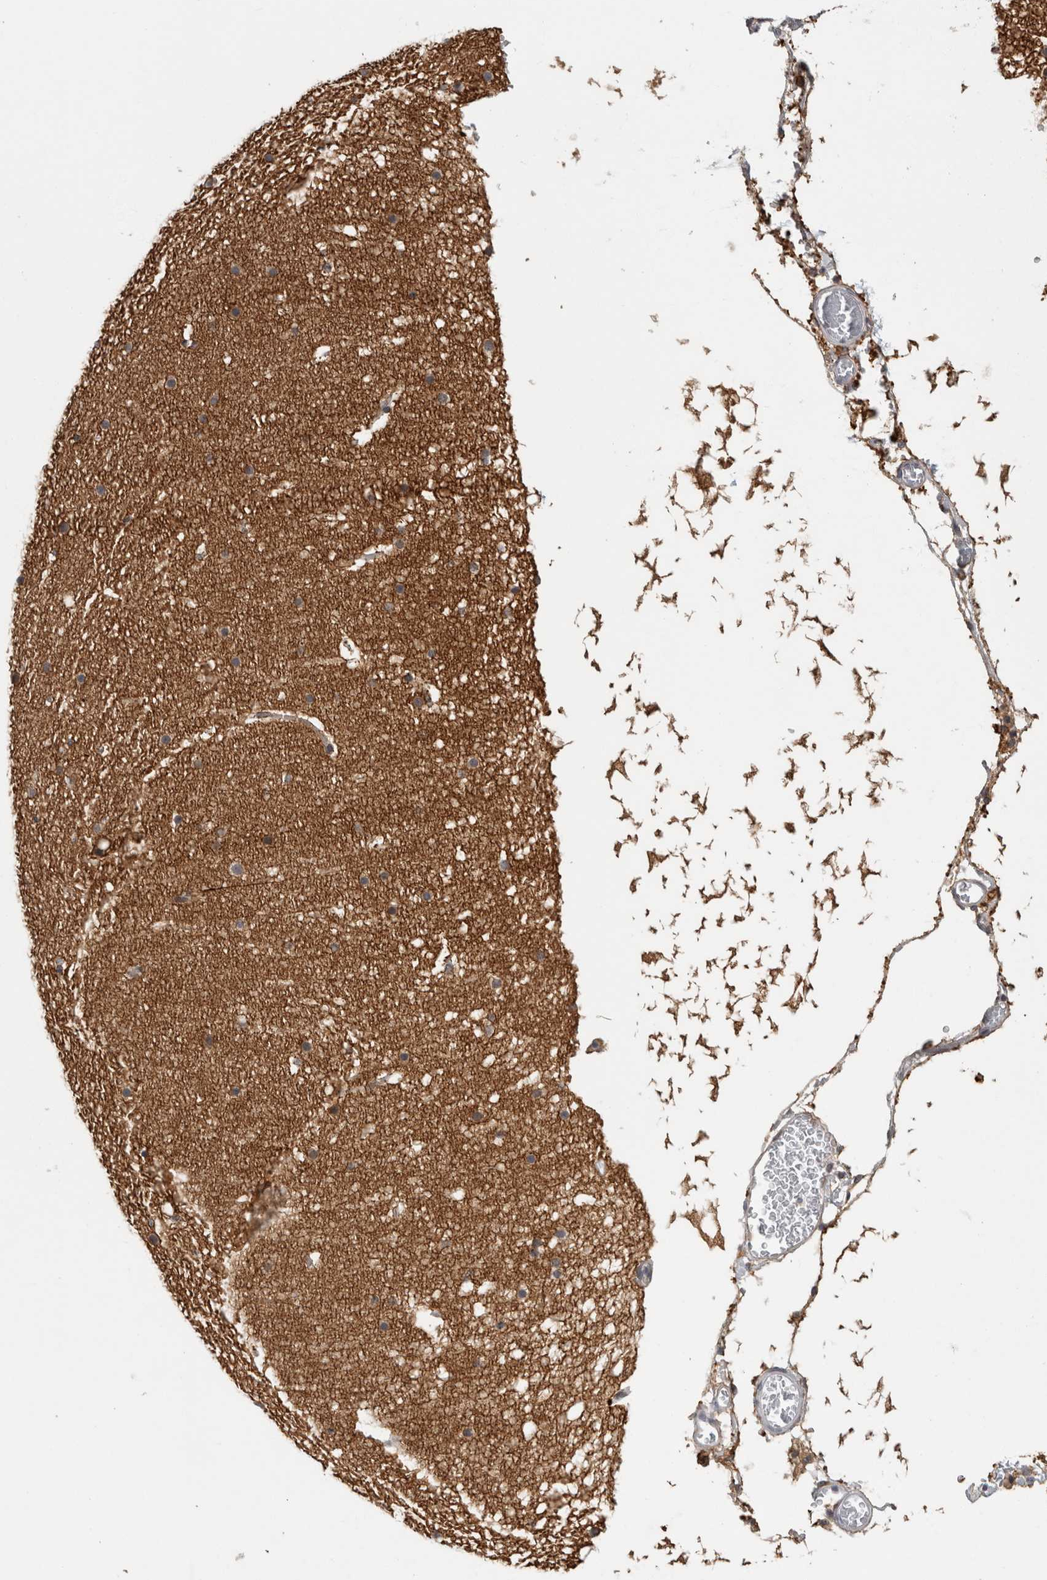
{"staining": {"intensity": "weak", "quantity": "<25%", "location": "cytoplasmic/membranous"}, "tissue": "cerebellum", "cell_type": "Cells in granular layer", "image_type": "normal", "snomed": [{"axis": "morphology", "description": "Normal tissue, NOS"}, {"axis": "topography", "description": "Cerebellum"}], "caption": "Immunohistochemistry (IHC) of normal human cerebellum demonstrates no staining in cells in granular layer.", "gene": "PRXL2A", "patient": {"sex": "male", "age": 57}}